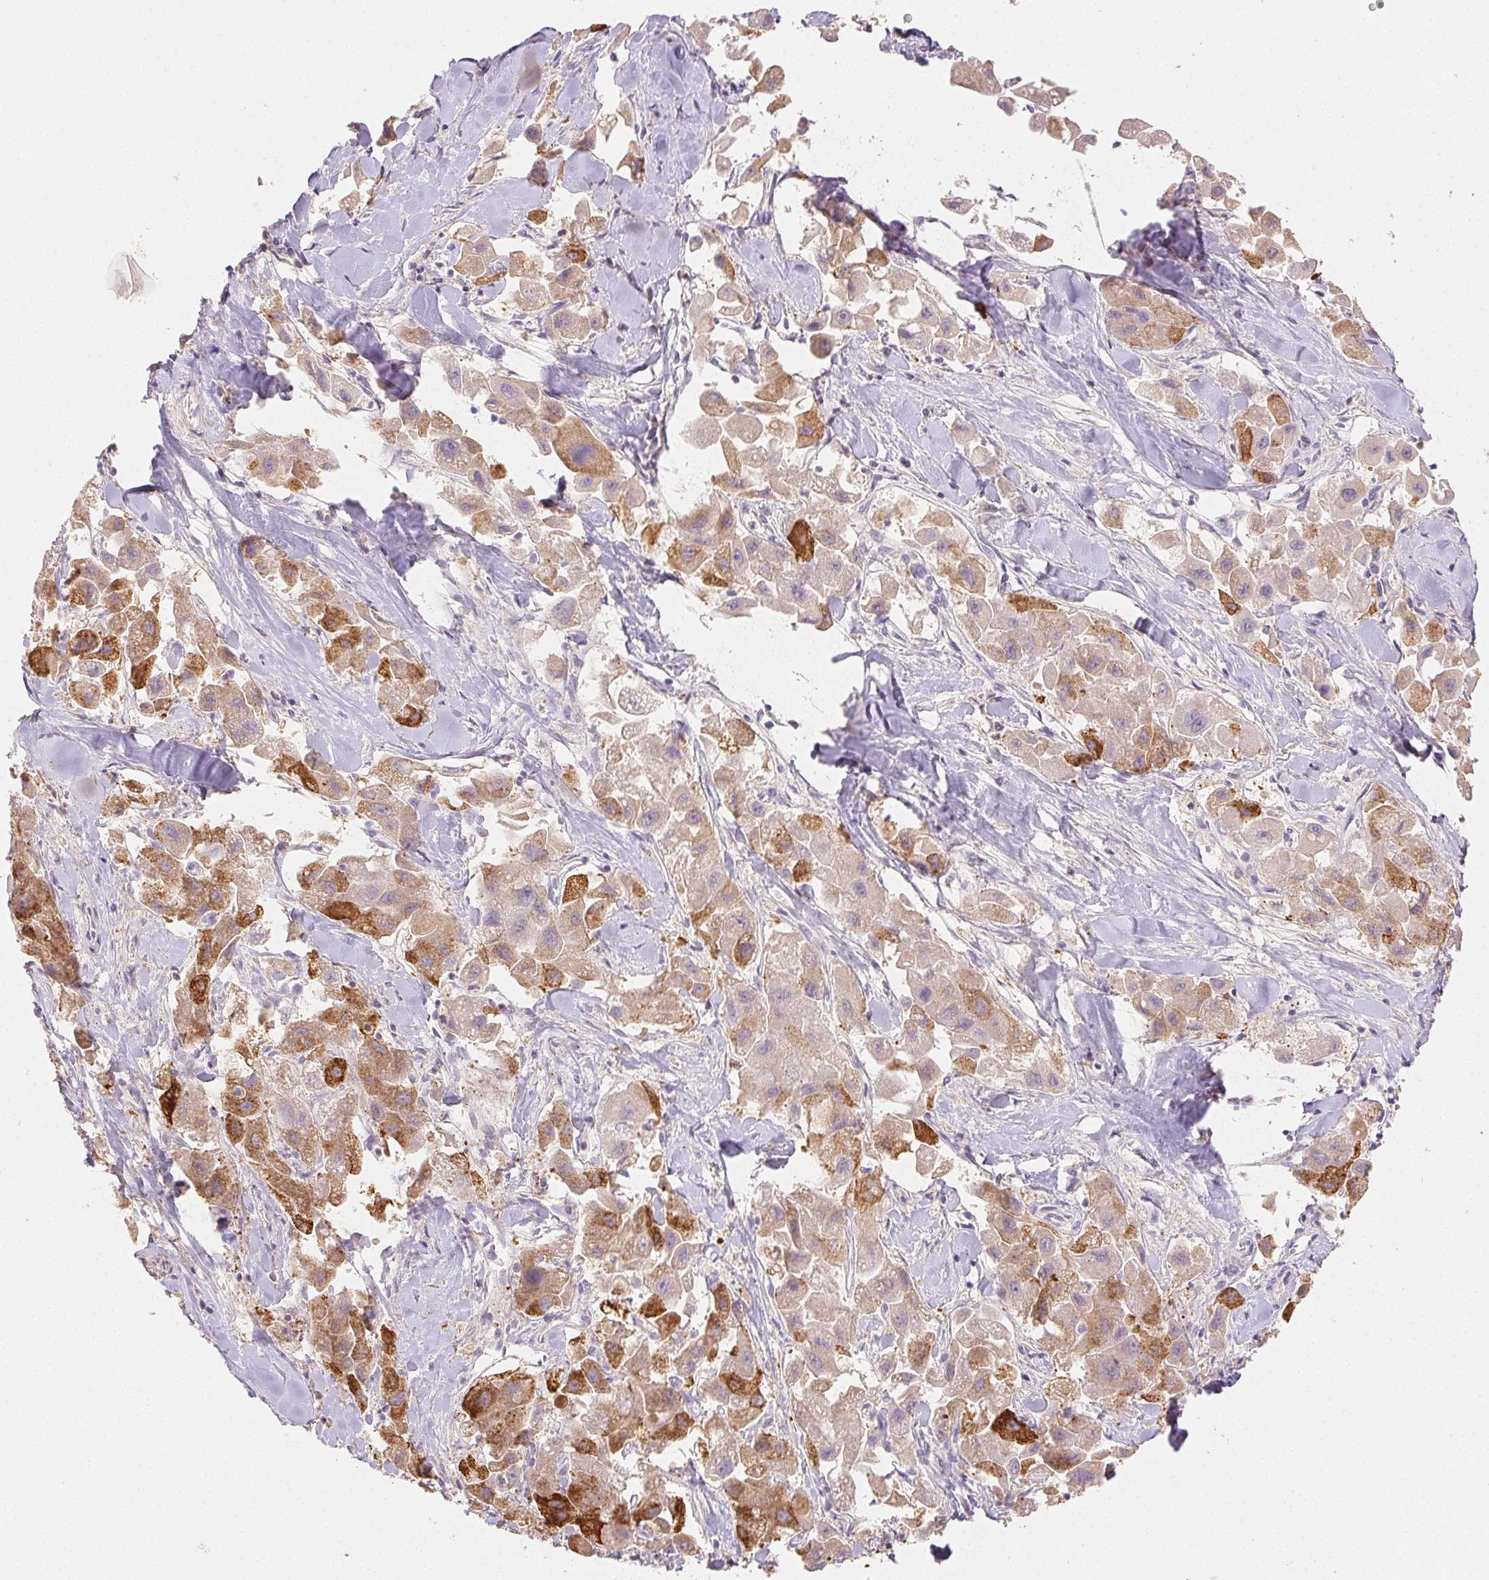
{"staining": {"intensity": "strong", "quantity": "<25%", "location": "cytoplasmic/membranous"}, "tissue": "liver cancer", "cell_type": "Tumor cells", "image_type": "cancer", "snomed": [{"axis": "morphology", "description": "Carcinoma, Hepatocellular, NOS"}, {"axis": "topography", "description": "Liver"}], "caption": "Immunohistochemical staining of human liver cancer demonstrates strong cytoplasmic/membranous protein staining in about <25% of tumor cells.", "gene": "ACVR1B", "patient": {"sex": "male", "age": 24}}